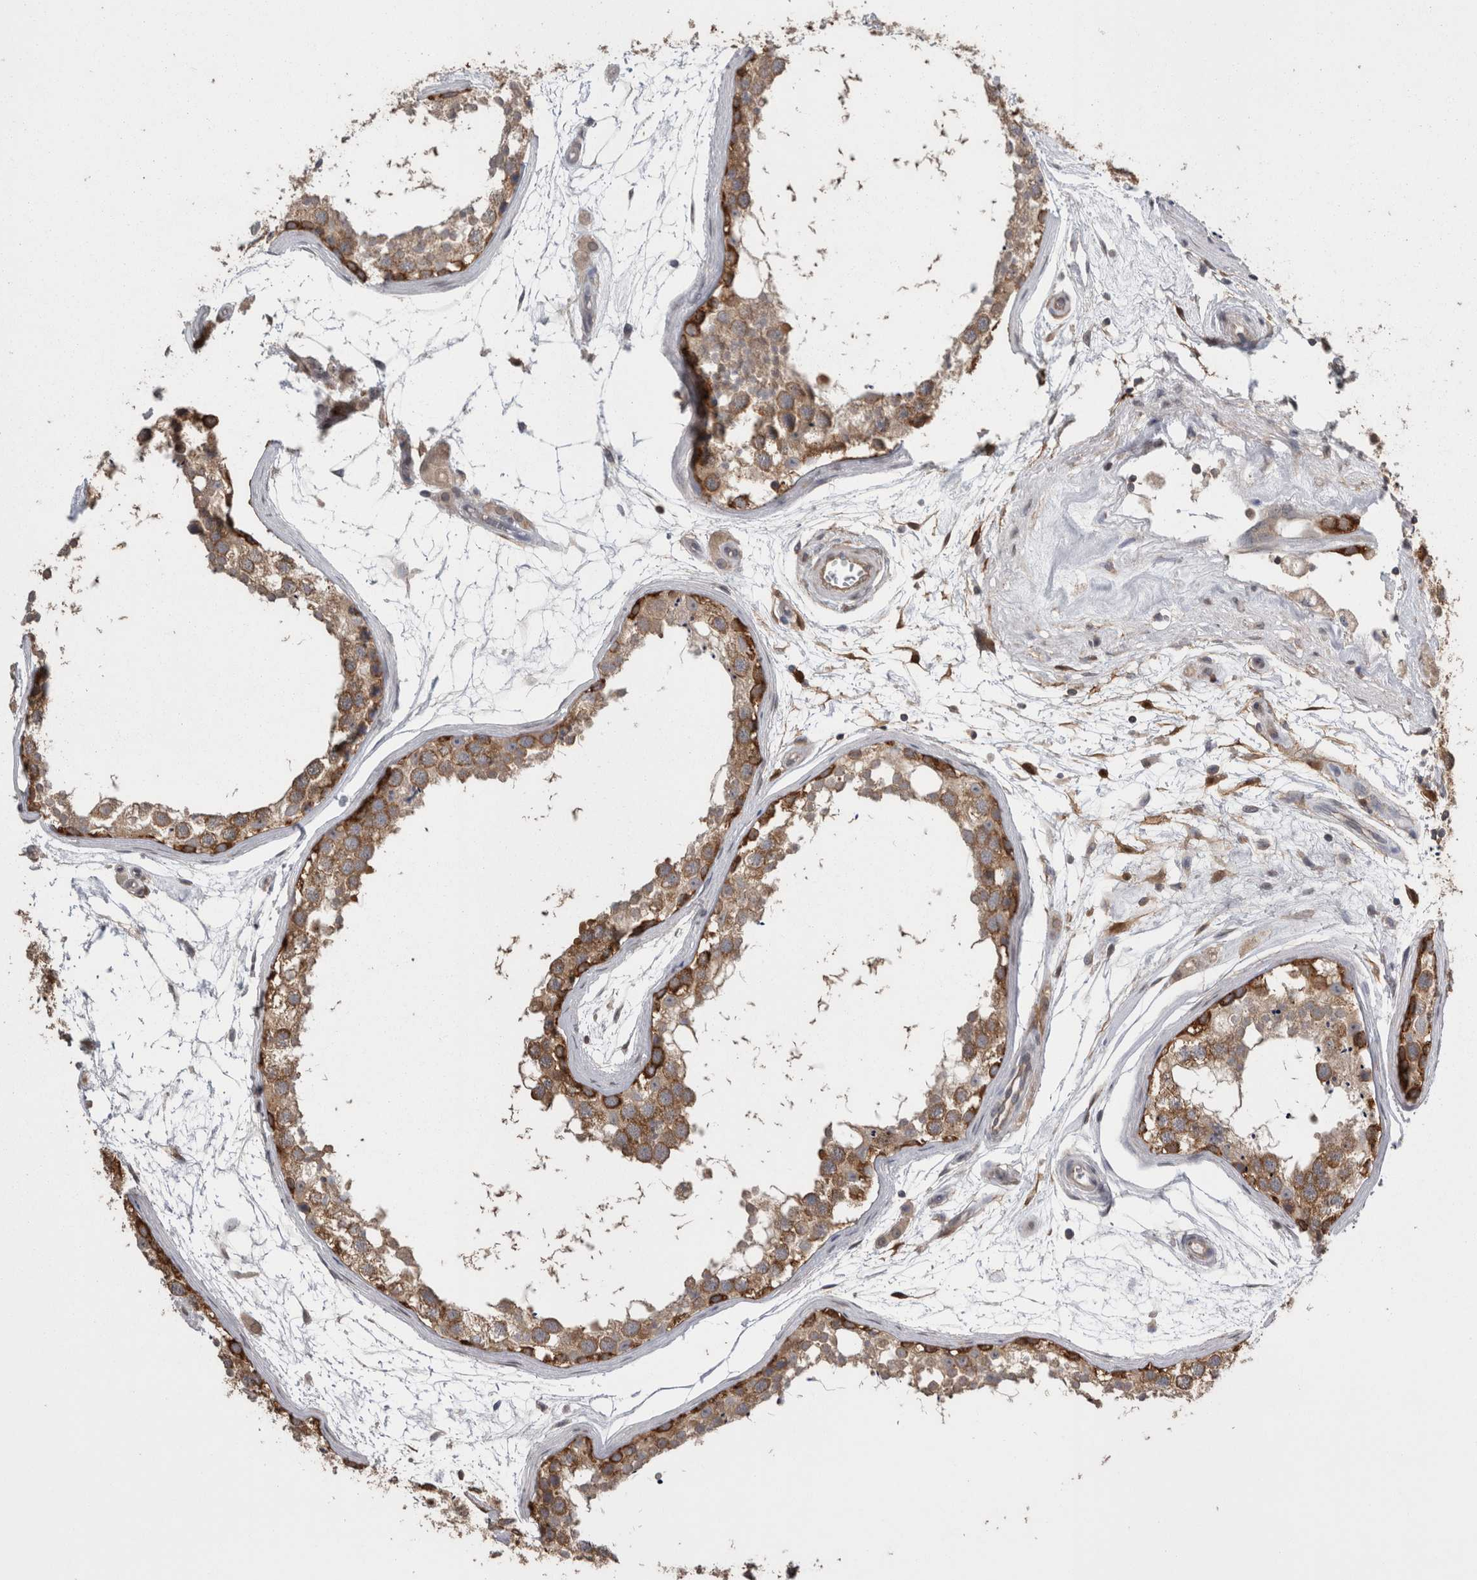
{"staining": {"intensity": "strong", "quantity": "<25%", "location": "cytoplasmic/membranous"}, "tissue": "testis", "cell_type": "Cells in seminiferous ducts", "image_type": "normal", "snomed": [{"axis": "morphology", "description": "Normal tissue, NOS"}, {"axis": "topography", "description": "Testis"}], "caption": "An immunohistochemistry (IHC) photomicrograph of benign tissue is shown. Protein staining in brown highlights strong cytoplasmic/membranous positivity in testis within cells in seminiferous ducts.", "gene": "DDX6", "patient": {"sex": "male", "age": 56}}